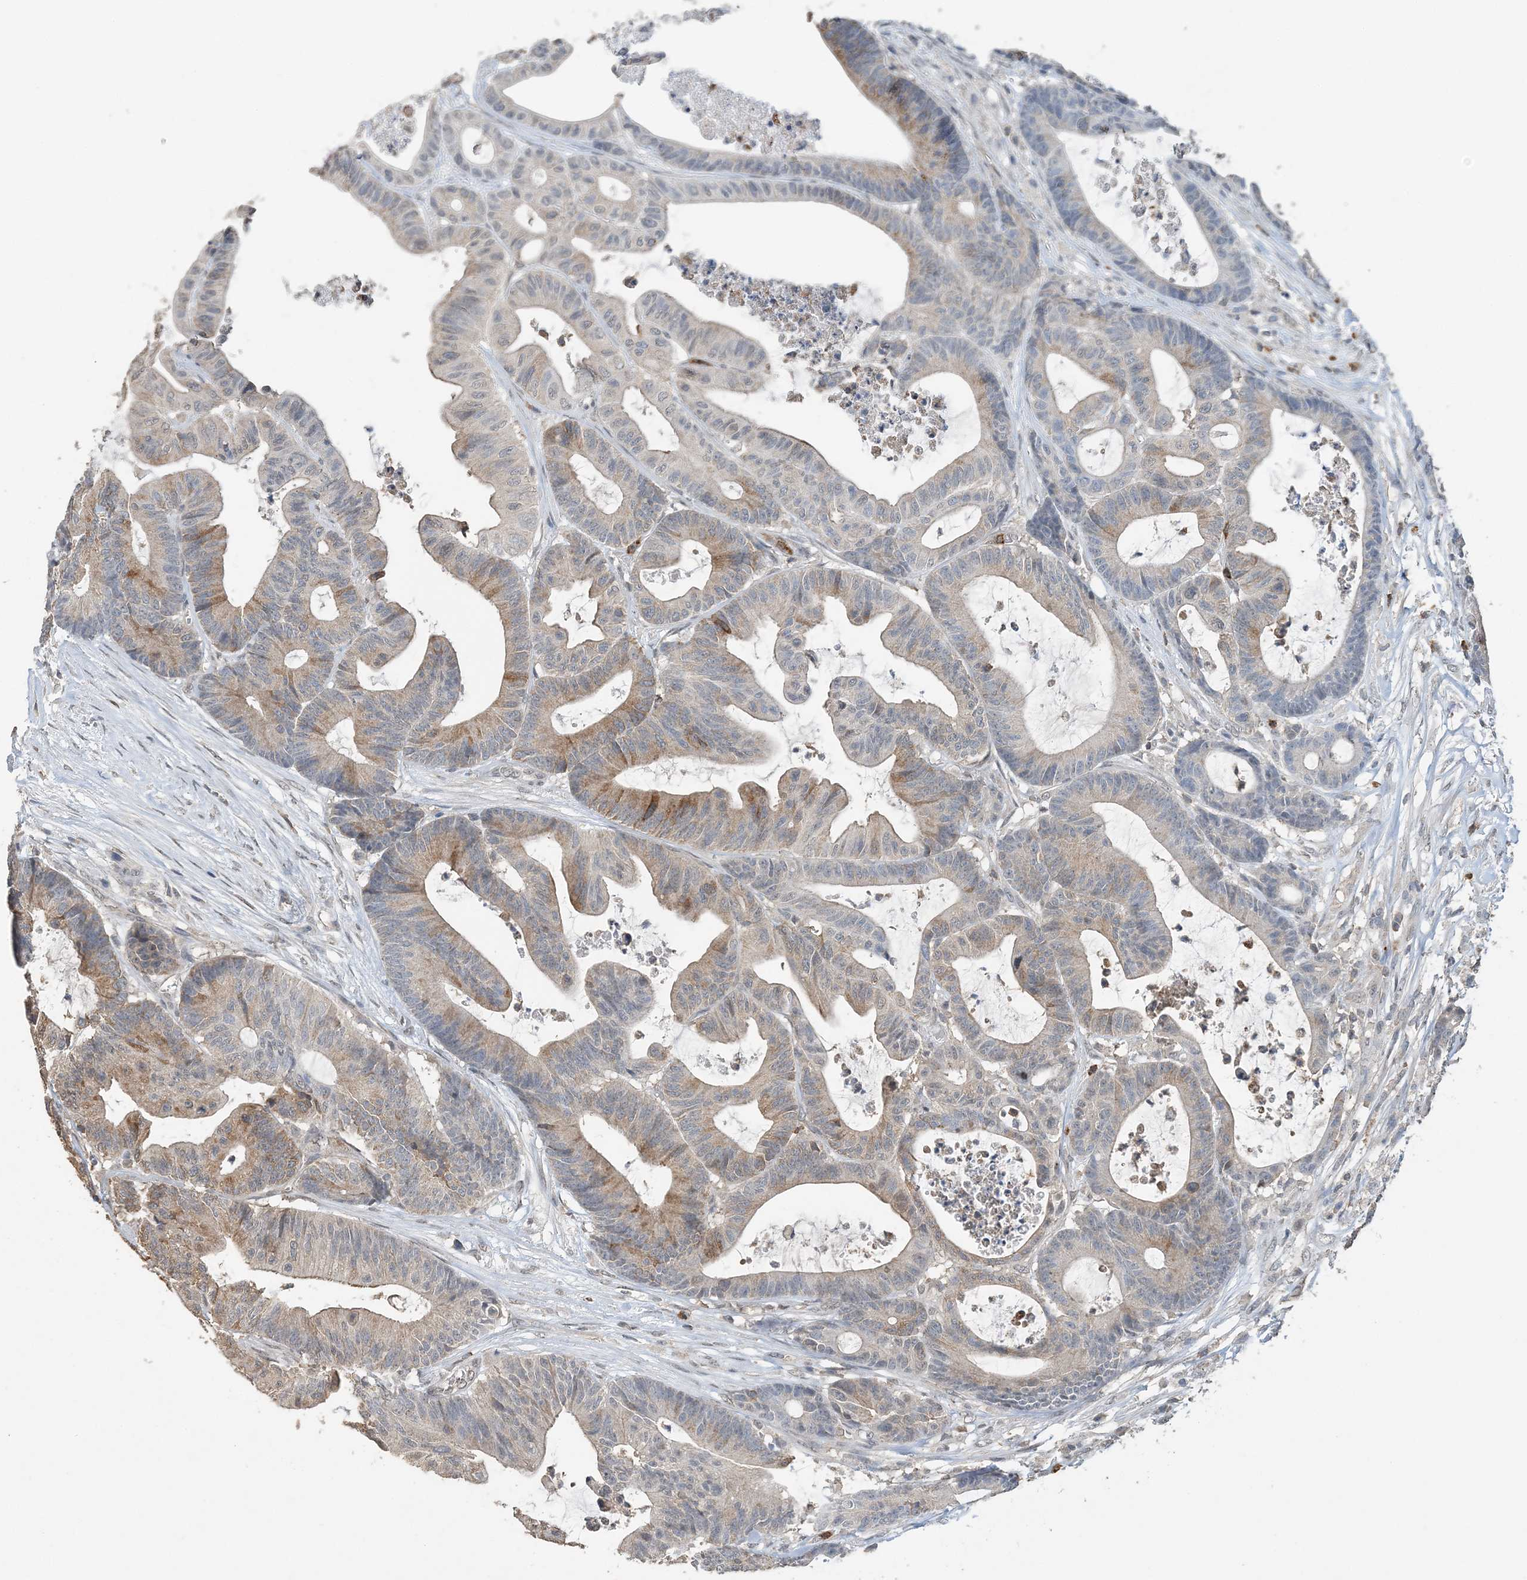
{"staining": {"intensity": "moderate", "quantity": "<25%", "location": "cytoplasmic/membranous"}, "tissue": "colorectal cancer", "cell_type": "Tumor cells", "image_type": "cancer", "snomed": [{"axis": "morphology", "description": "Adenocarcinoma, NOS"}, {"axis": "topography", "description": "Colon"}], "caption": "A photomicrograph of human colorectal cancer stained for a protein displays moderate cytoplasmic/membranous brown staining in tumor cells.", "gene": "FAM110A", "patient": {"sex": "female", "age": 84}}